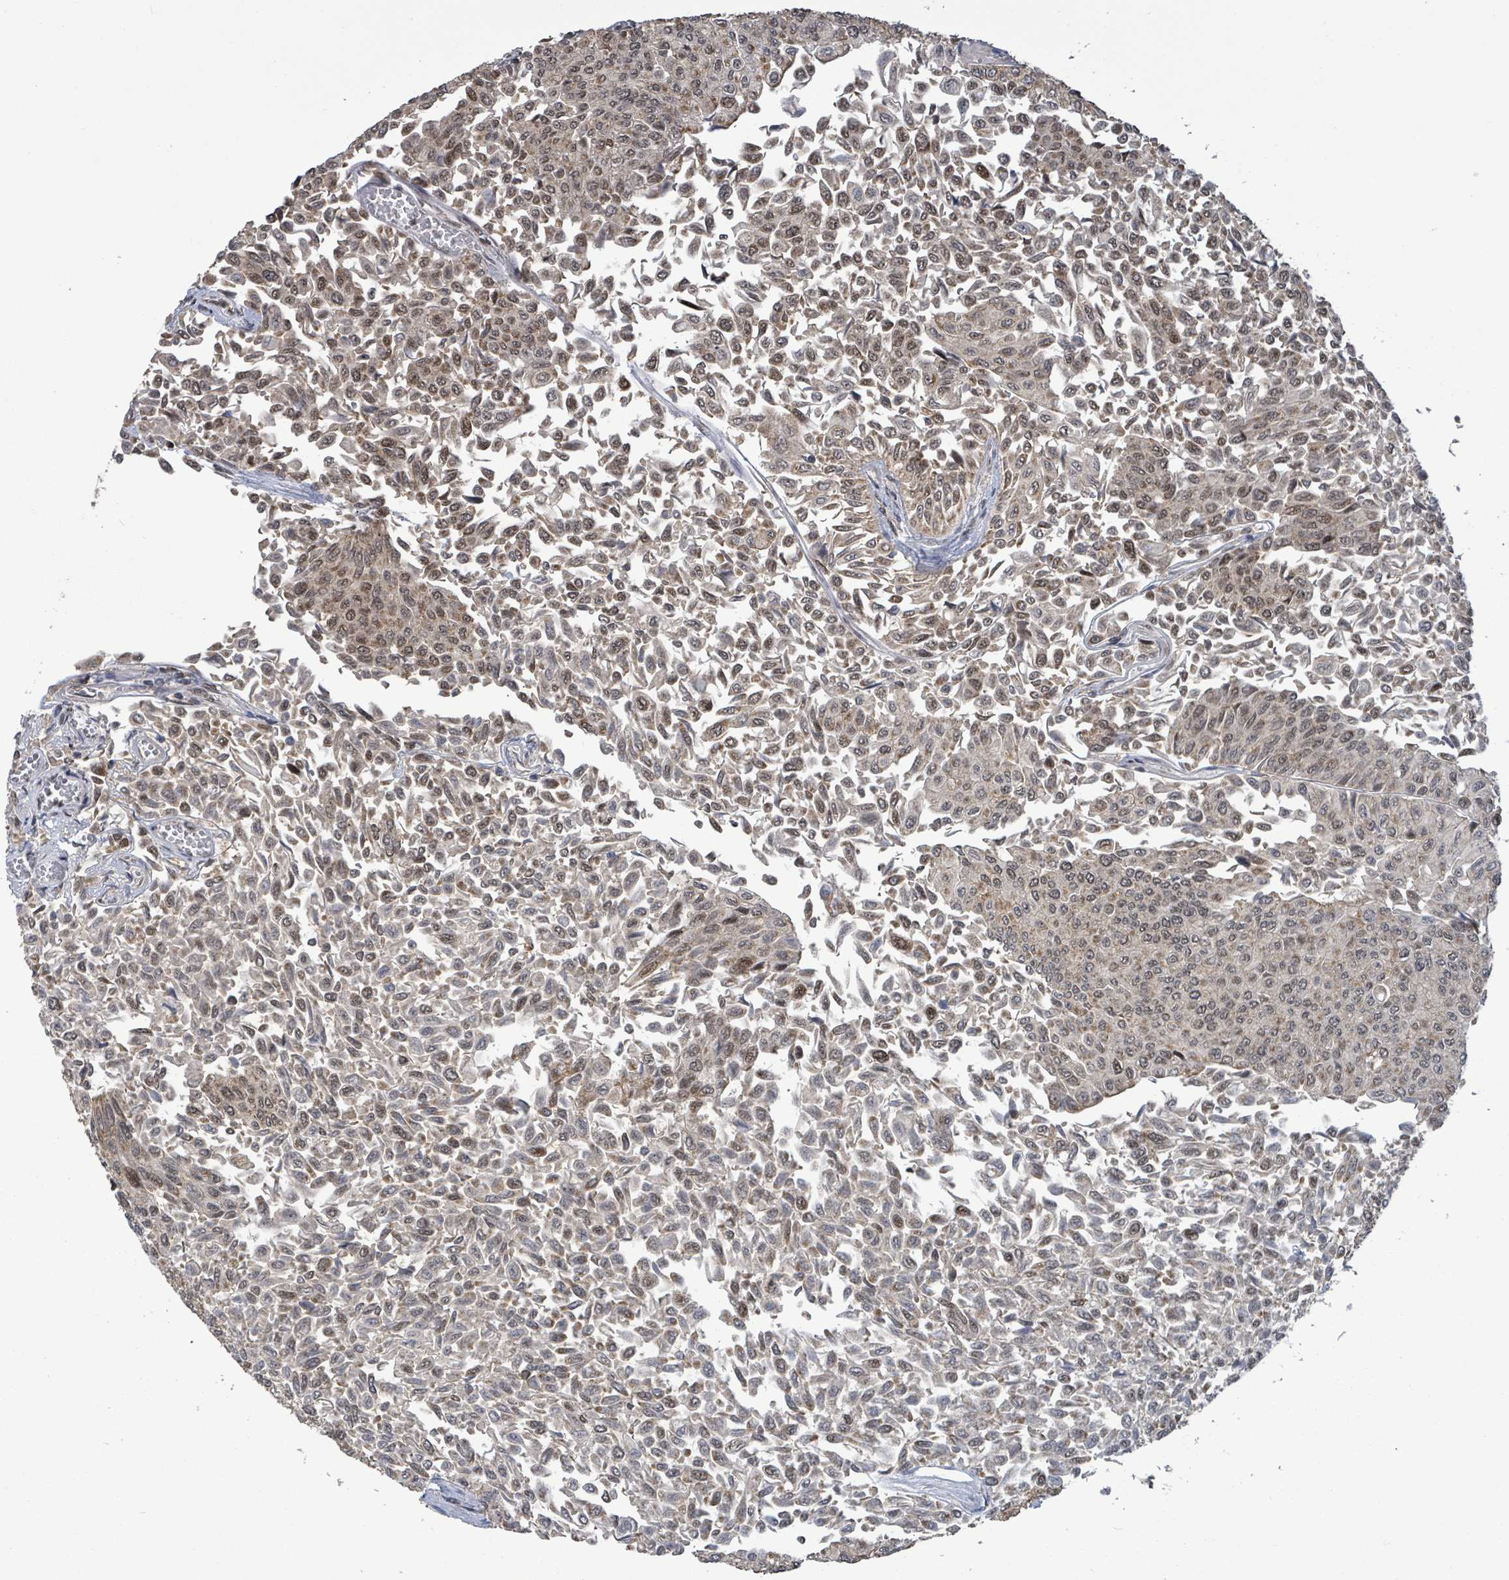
{"staining": {"intensity": "moderate", "quantity": ">75%", "location": "cytoplasmic/membranous,nuclear"}, "tissue": "urothelial cancer", "cell_type": "Tumor cells", "image_type": "cancer", "snomed": [{"axis": "morphology", "description": "Urothelial carcinoma, NOS"}, {"axis": "topography", "description": "Urinary bladder"}], "caption": "Brown immunohistochemical staining in transitional cell carcinoma demonstrates moderate cytoplasmic/membranous and nuclear positivity in about >75% of tumor cells. The staining is performed using DAB (3,3'-diaminobenzidine) brown chromogen to label protein expression. The nuclei are counter-stained blue using hematoxylin.", "gene": "COQ6", "patient": {"sex": "male", "age": 59}}